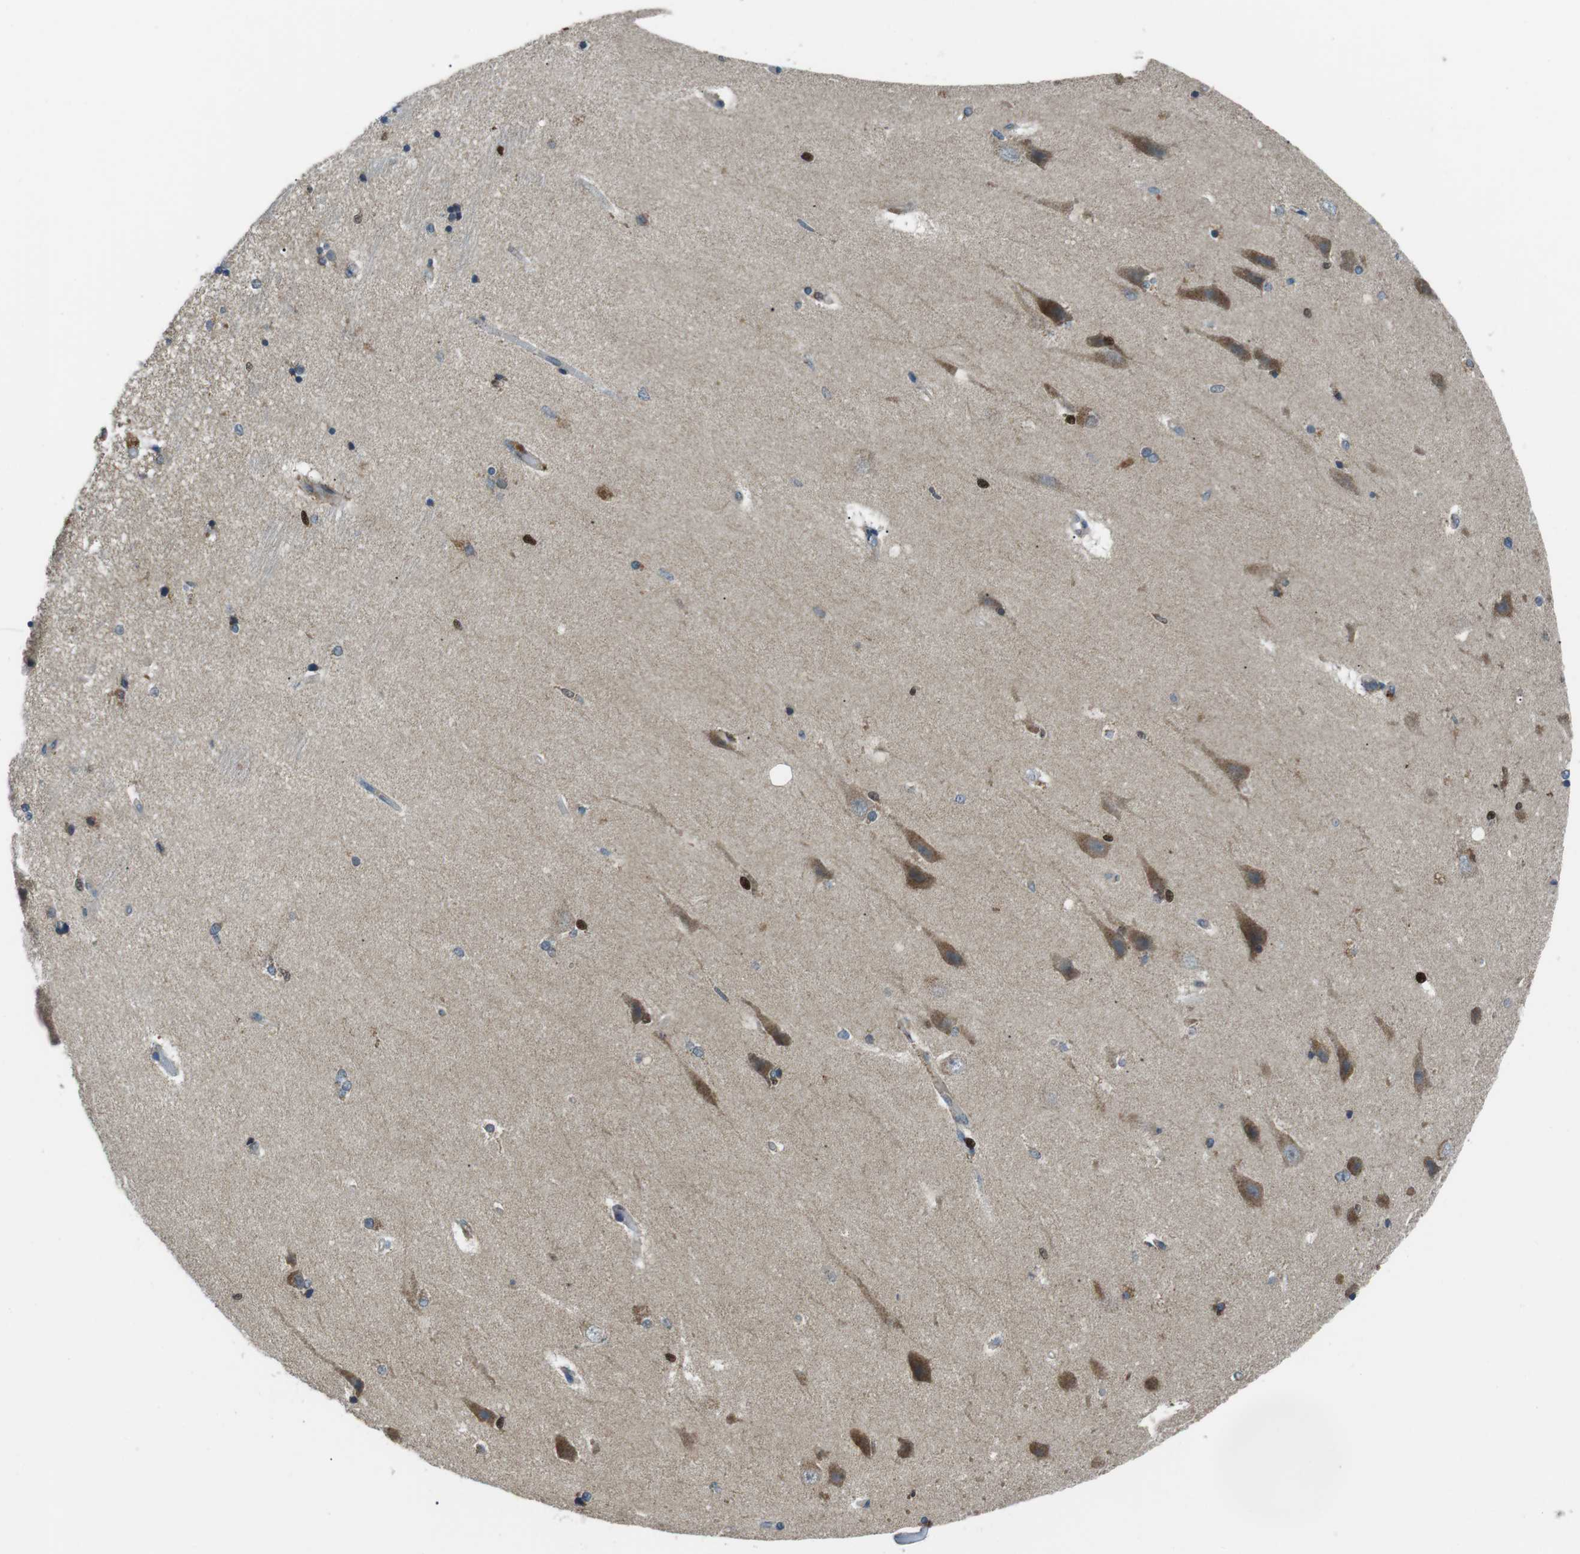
{"staining": {"intensity": "strong", "quantity": "<25%", "location": "nuclear"}, "tissue": "hippocampus", "cell_type": "Glial cells", "image_type": "normal", "snomed": [{"axis": "morphology", "description": "Normal tissue, NOS"}, {"axis": "topography", "description": "Hippocampus"}], "caption": "Protein analysis of normal hippocampus displays strong nuclear expression in approximately <25% of glial cells. Ihc stains the protein of interest in brown and the nuclei are stained blue.", "gene": "BACE1", "patient": {"sex": "female", "age": 54}}